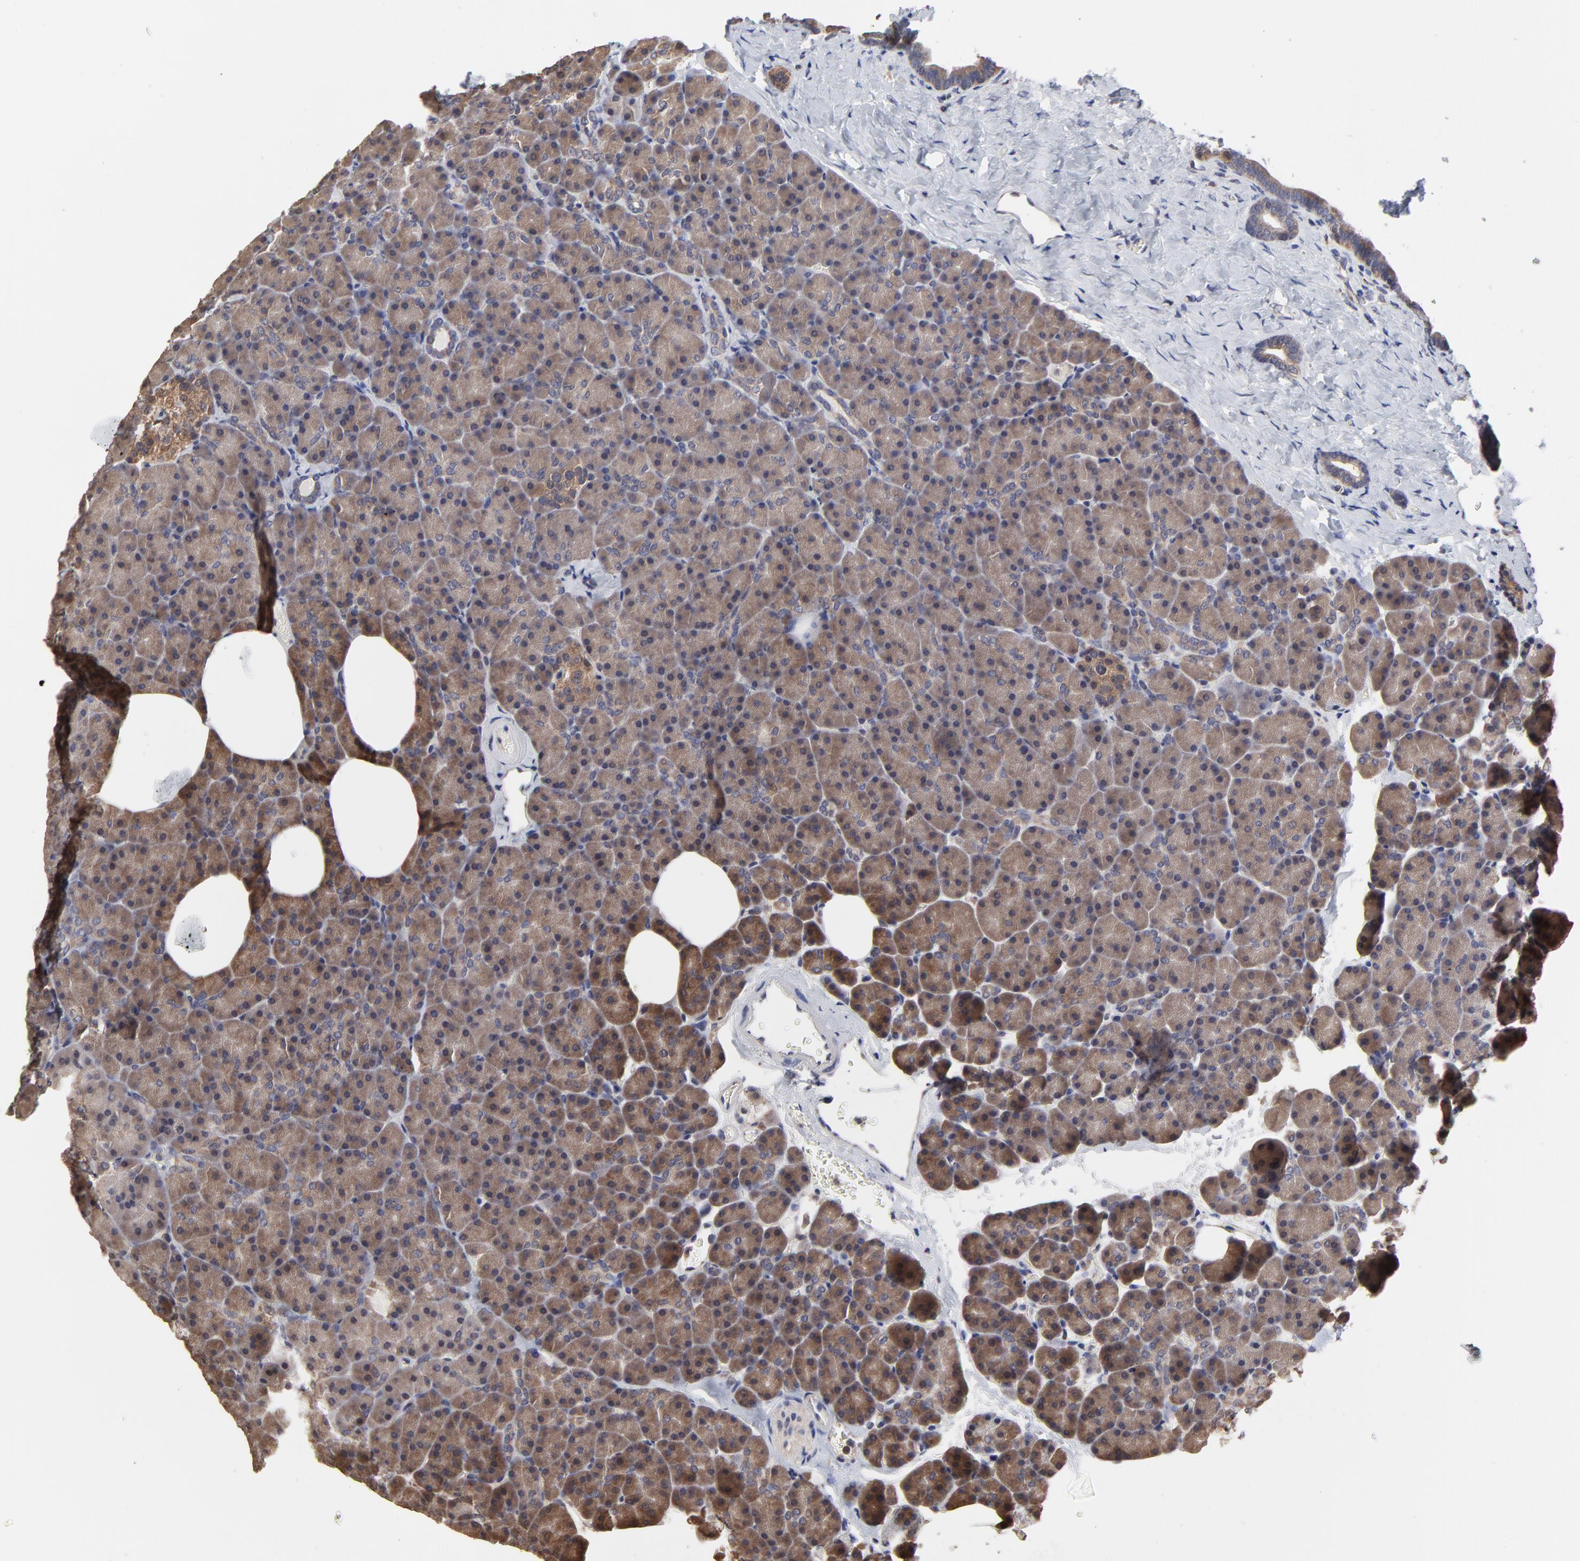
{"staining": {"intensity": "moderate", "quantity": "25%-75%", "location": "cytoplasmic/membranous"}, "tissue": "pancreas", "cell_type": "Exocrine glandular cells", "image_type": "normal", "snomed": [{"axis": "morphology", "description": "Normal tissue, NOS"}, {"axis": "topography", "description": "Pancreas"}], "caption": "Immunohistochemical staining of normal pancreas demonstrates medium levels of moderate cytoplasmic/membranous expression in about 25%-75% of exocrine glandular cells.", "gene": "CCT2", "patient": {"sex": "female", "age": 35}}